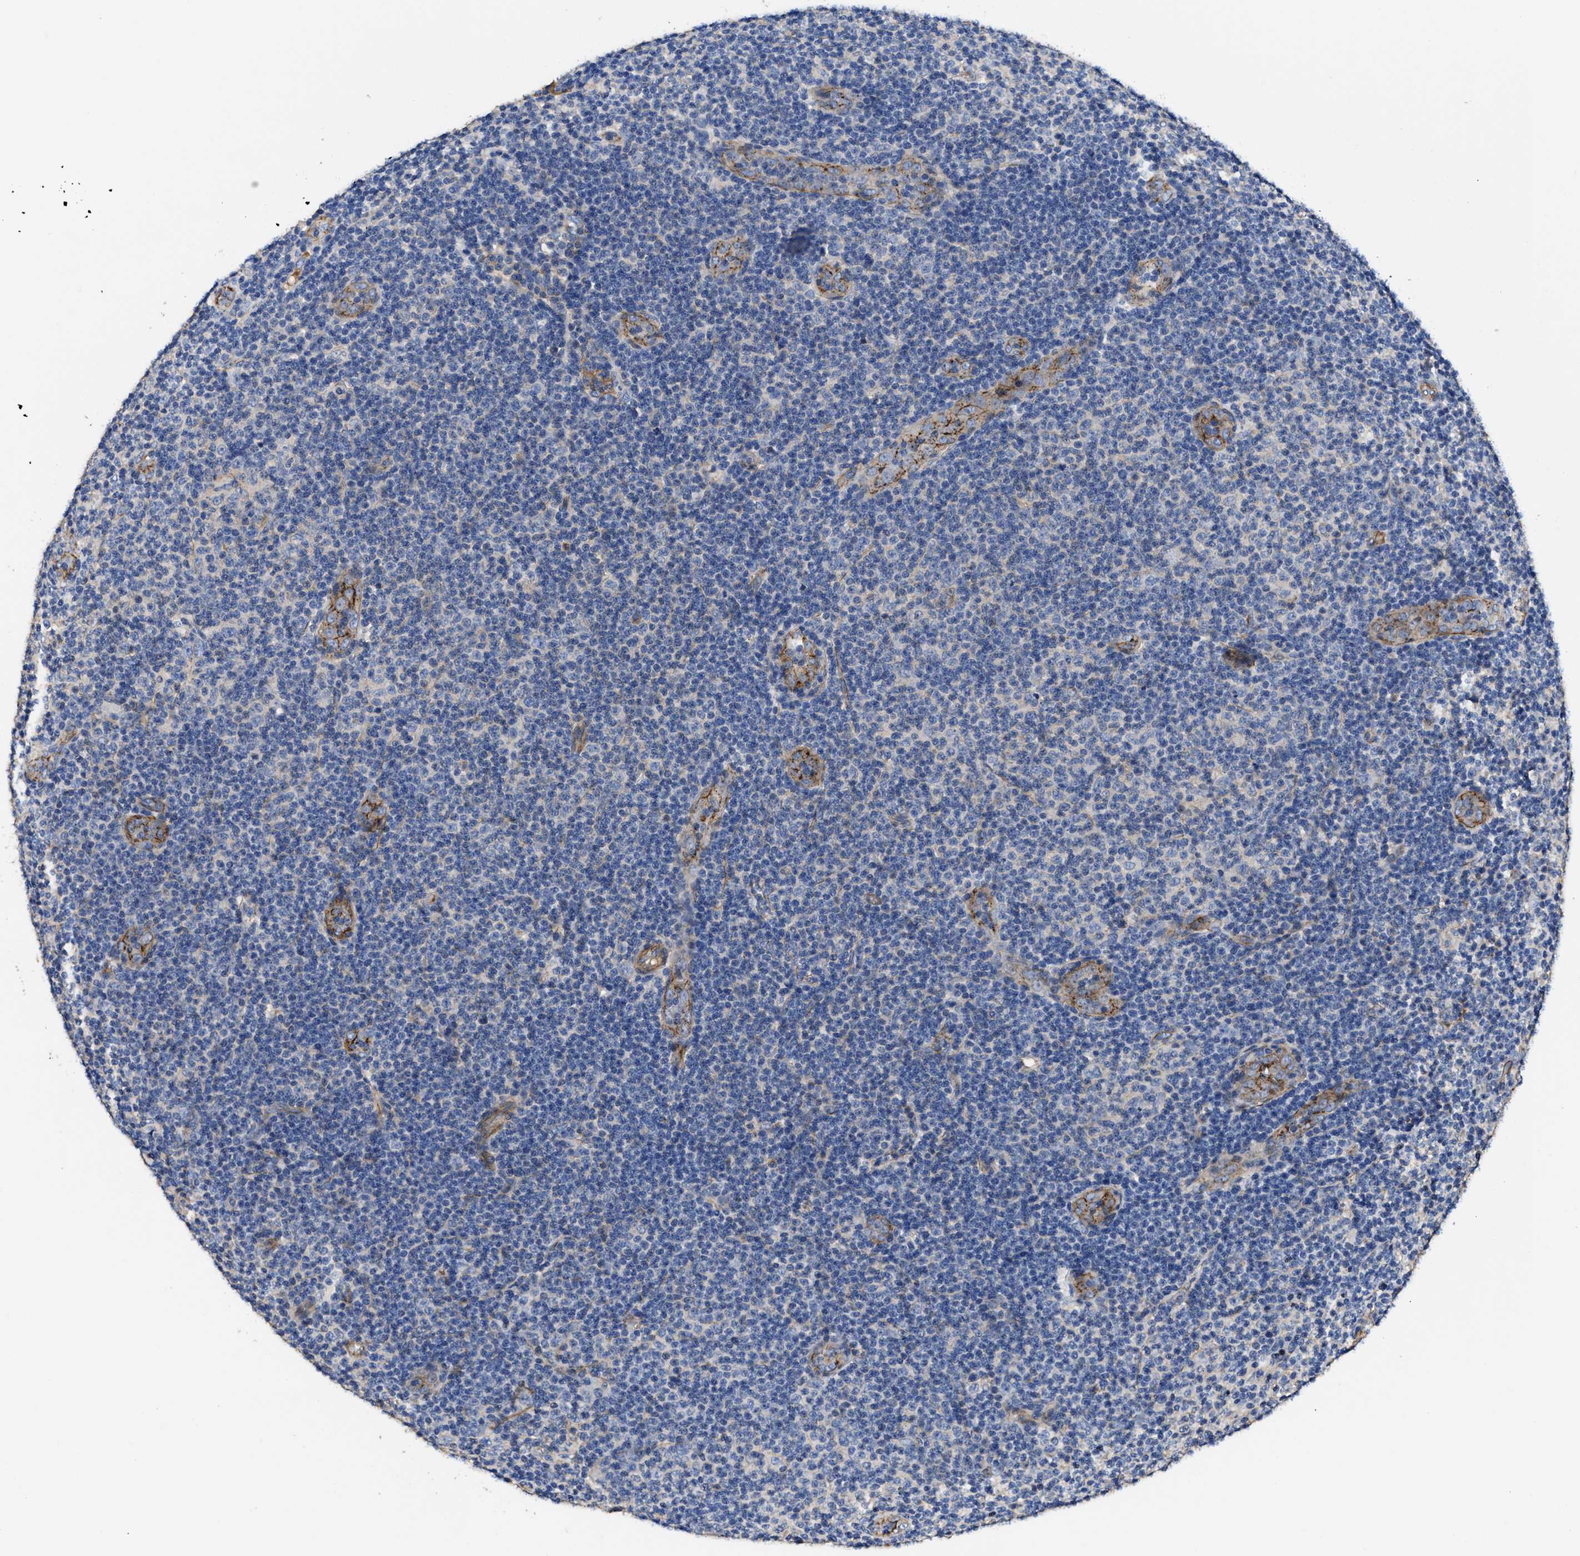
{"staining": {"intensity": "negative", "quantity": "none", "location": "none"}, "tissue": "lymphoma", "cell_type": "Tumor cells", "image_type": "cancer", "snomed": [{"axis": "morphology", "description": "Malignant lymphoma, non-Hodgkin's type, Low grade"}, {"axis": "topography", "description": "Lymph node"}], "caption": "Malignant lymphoma, non-Hodgkin's type (low-grade) stained for a protein using immunohistochemistry reveals no positivity tumor cells.", "gene": "USP4", "patient": {"sex": "male", "age": 83}}